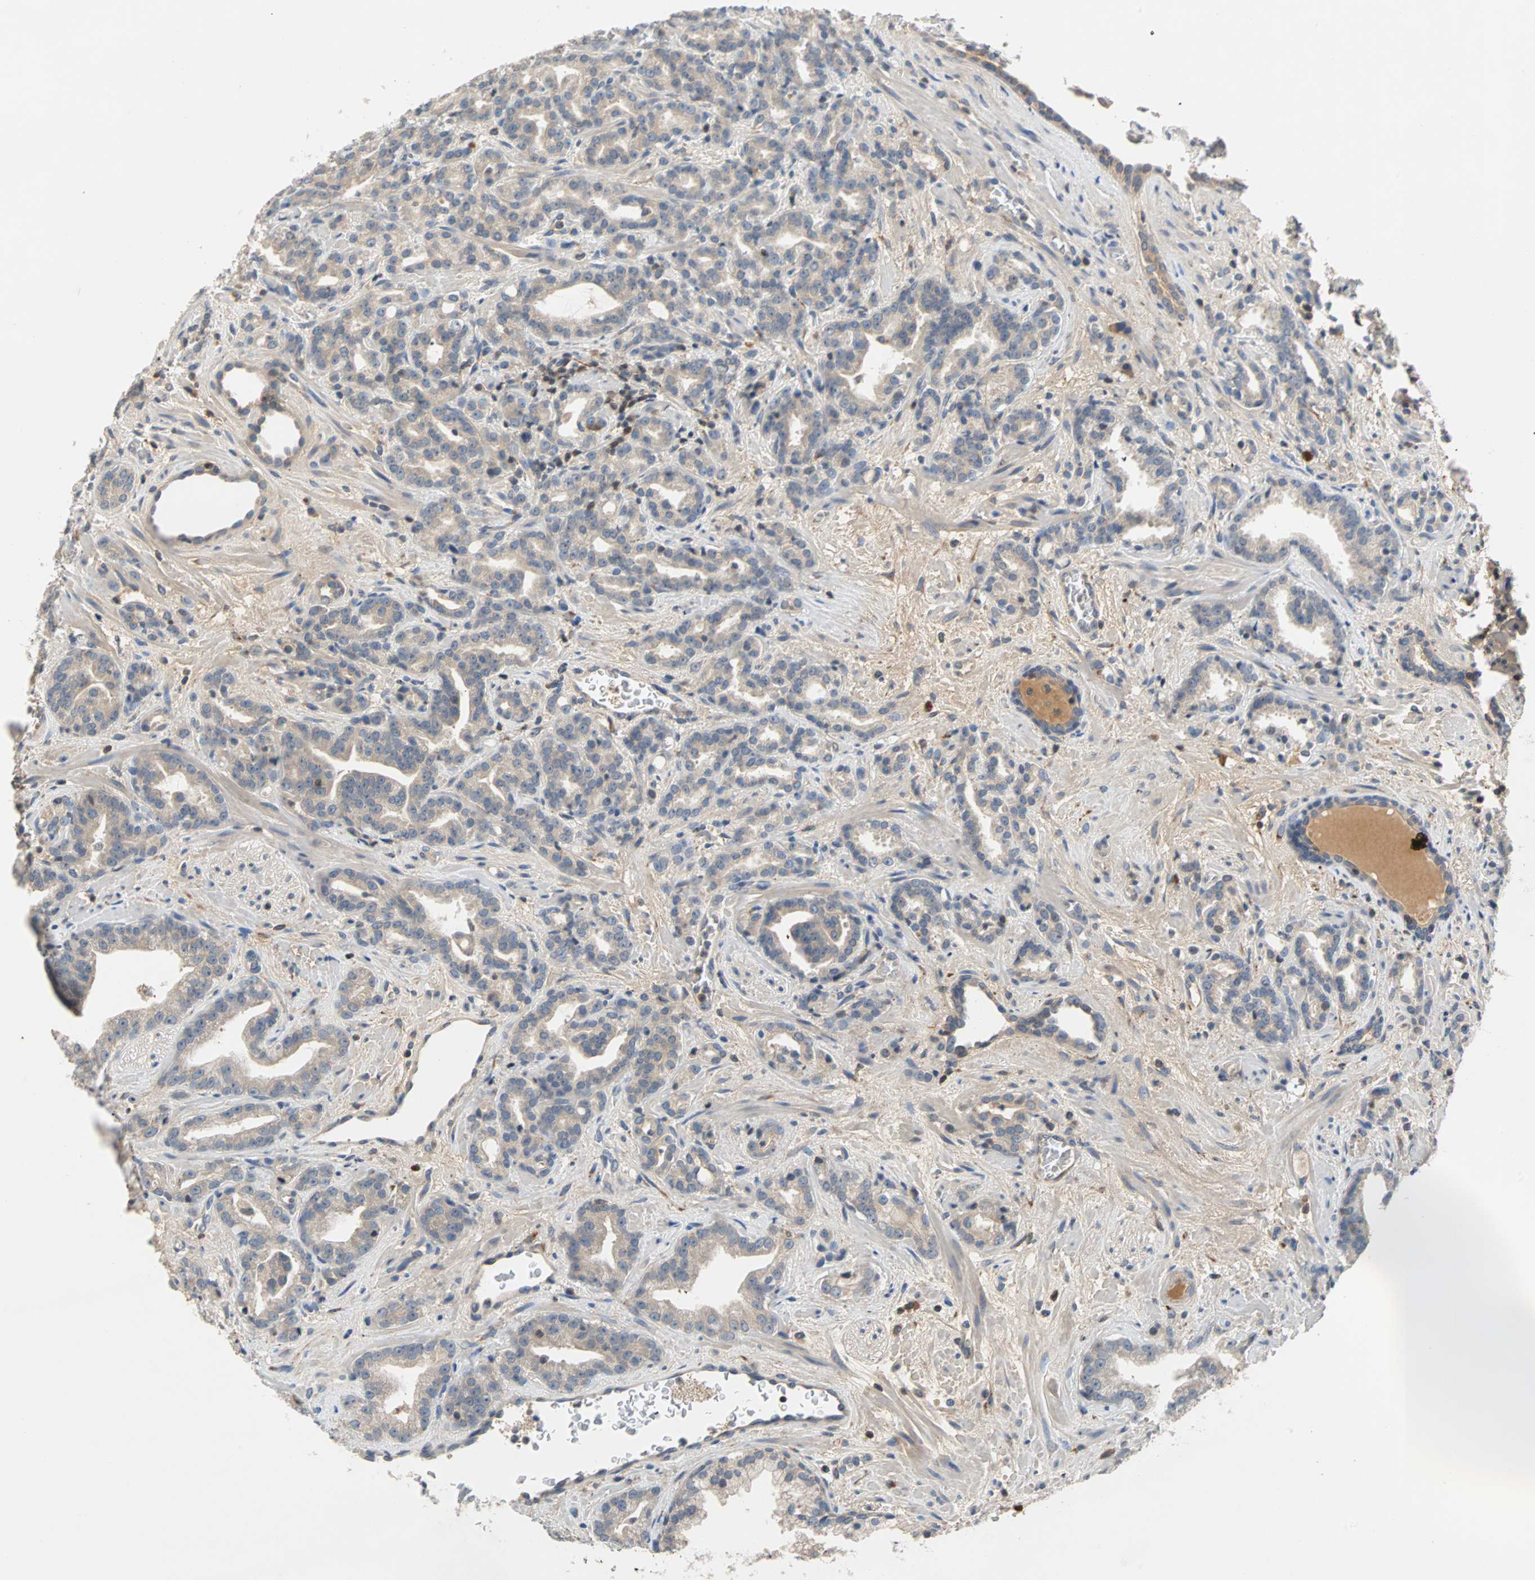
{"staining": {"intensity": "negative", "quantity": "none", "location": "none"}, "tissue": "prostate cancer", "cell_type": "Tumor cells", "image_type": "cancer", "snomed": [{"axis": "morphology", "description": "Adenocarcinoma, Low grade"}, {"axis": "topography", "description": "Prostate"}], "caption": "This is an immunohistochemistry (IHC) histopathology image of human prostate cancer (low-grade adenocarcinoma). There is no staining in tumor cells.", "gene": "MAP4K1", "patient": {"sex": "male", "age": 63}}